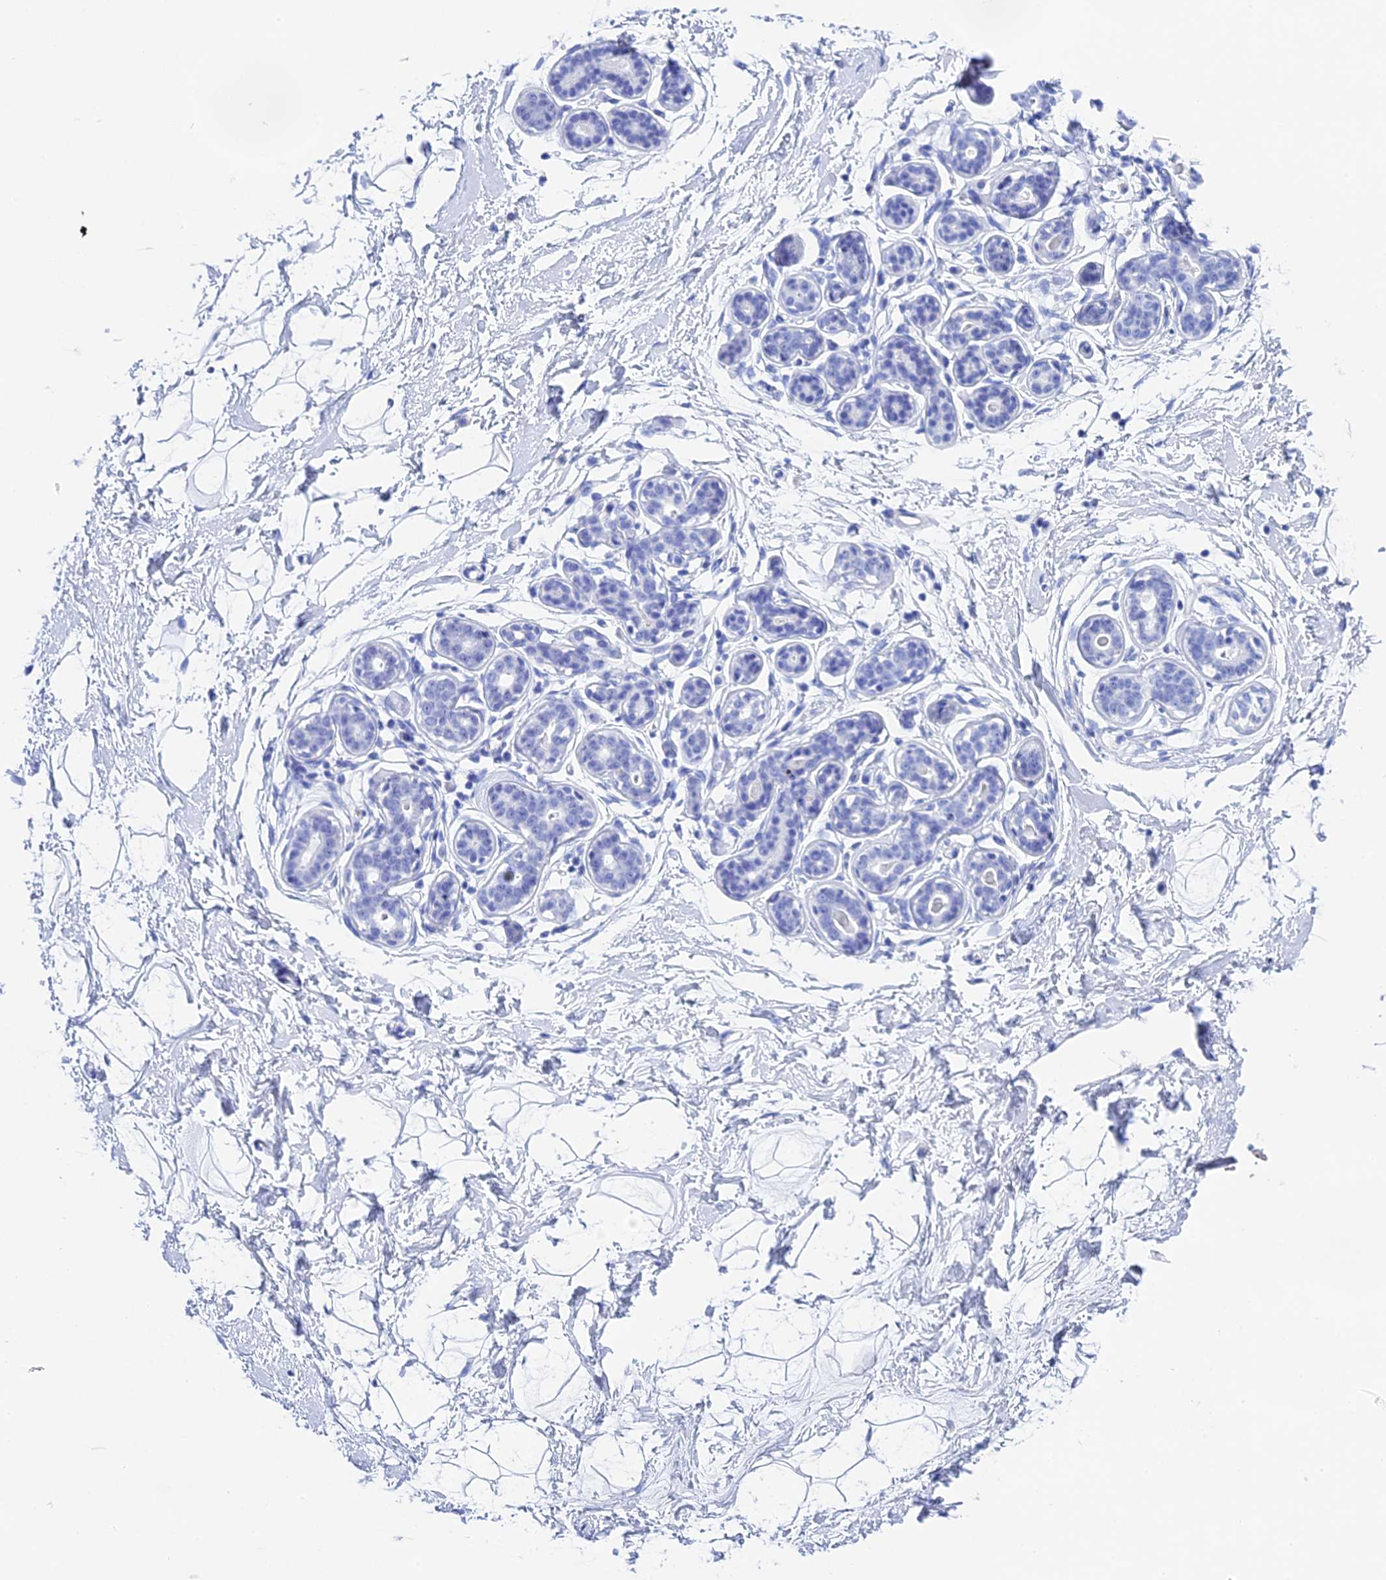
{"staining": {"intensity": "negative", "quantity": "none", "location": "none"}, "tissue": "breast", "cell_type": "Adipocytes", "image_type": "normal", "snomed": [{"axis": "morphology", "description": "Normal tissue, NOS"}, {"axis": "morphology", "description": "Adenoma, NOS"}, {"axis": "topography", "description": "Breast"}], "caption": "The histopathology image displays no staining of adipocytes in benign breast.", "gene": "TEX101", "patient": {"sex": "female", "age": 23}}